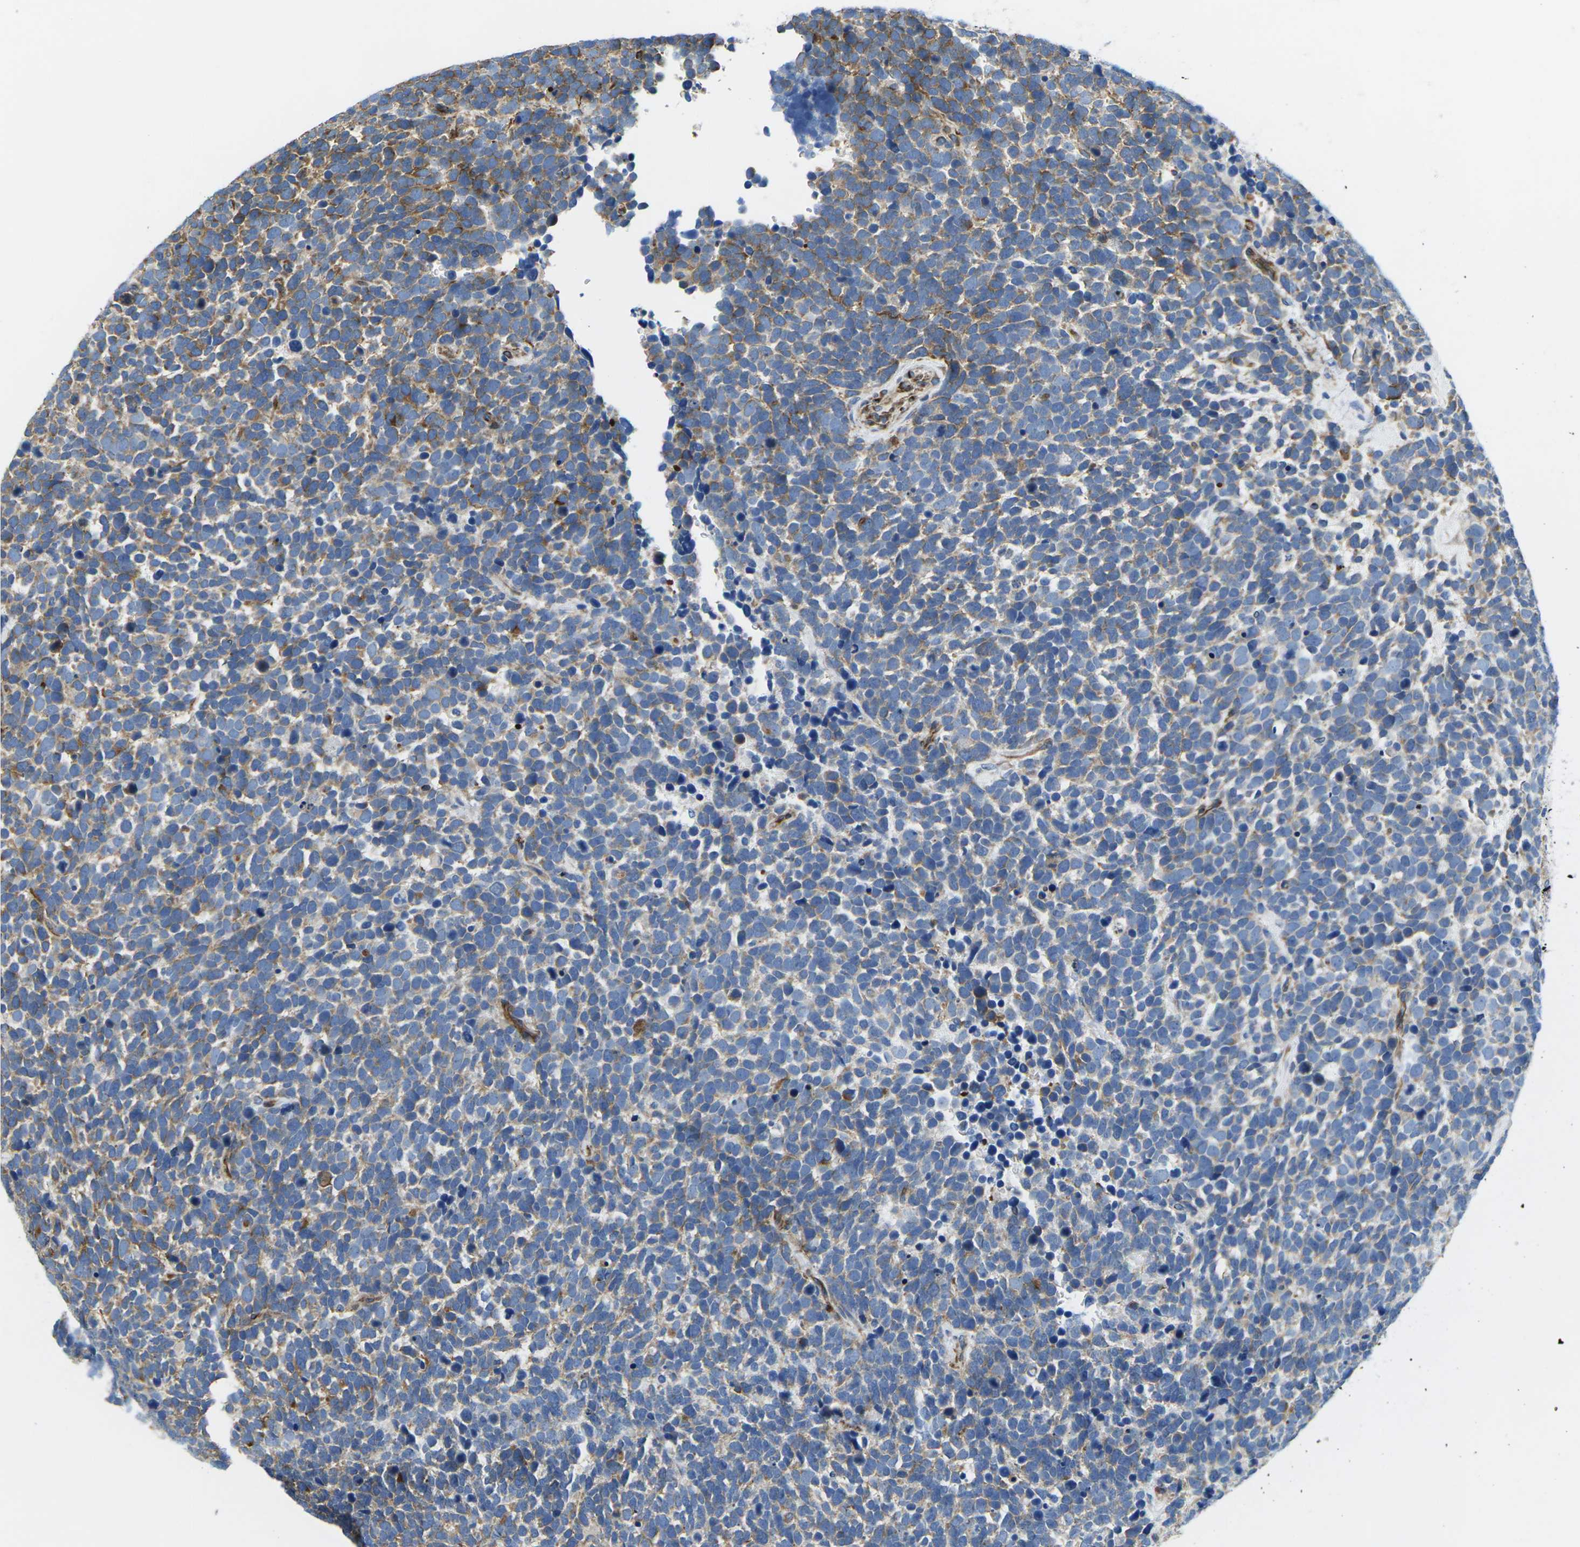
{"staining": {"intensity": "moderate", "quantity": "<25%", "location": "cytoplasmic/membranous"}, "tissue": "urothelial cancer", "cell_type": "Tumor cells", "image_type": "cancer", "snomed": [{"axis": "morphology", "description": "Urothelial carcinoma, High grade"}, {"axis": "topography", "description": "Urinary bladder"}], "caption": "Human urothelial cancer stained for a protein (brown) demonstrates moderate cytoplasmic/membranous positive positivity in approximately <25% of tumor cells.", "gene": "TMEFF2", "patient": {"sex": "female", "age": 82}}